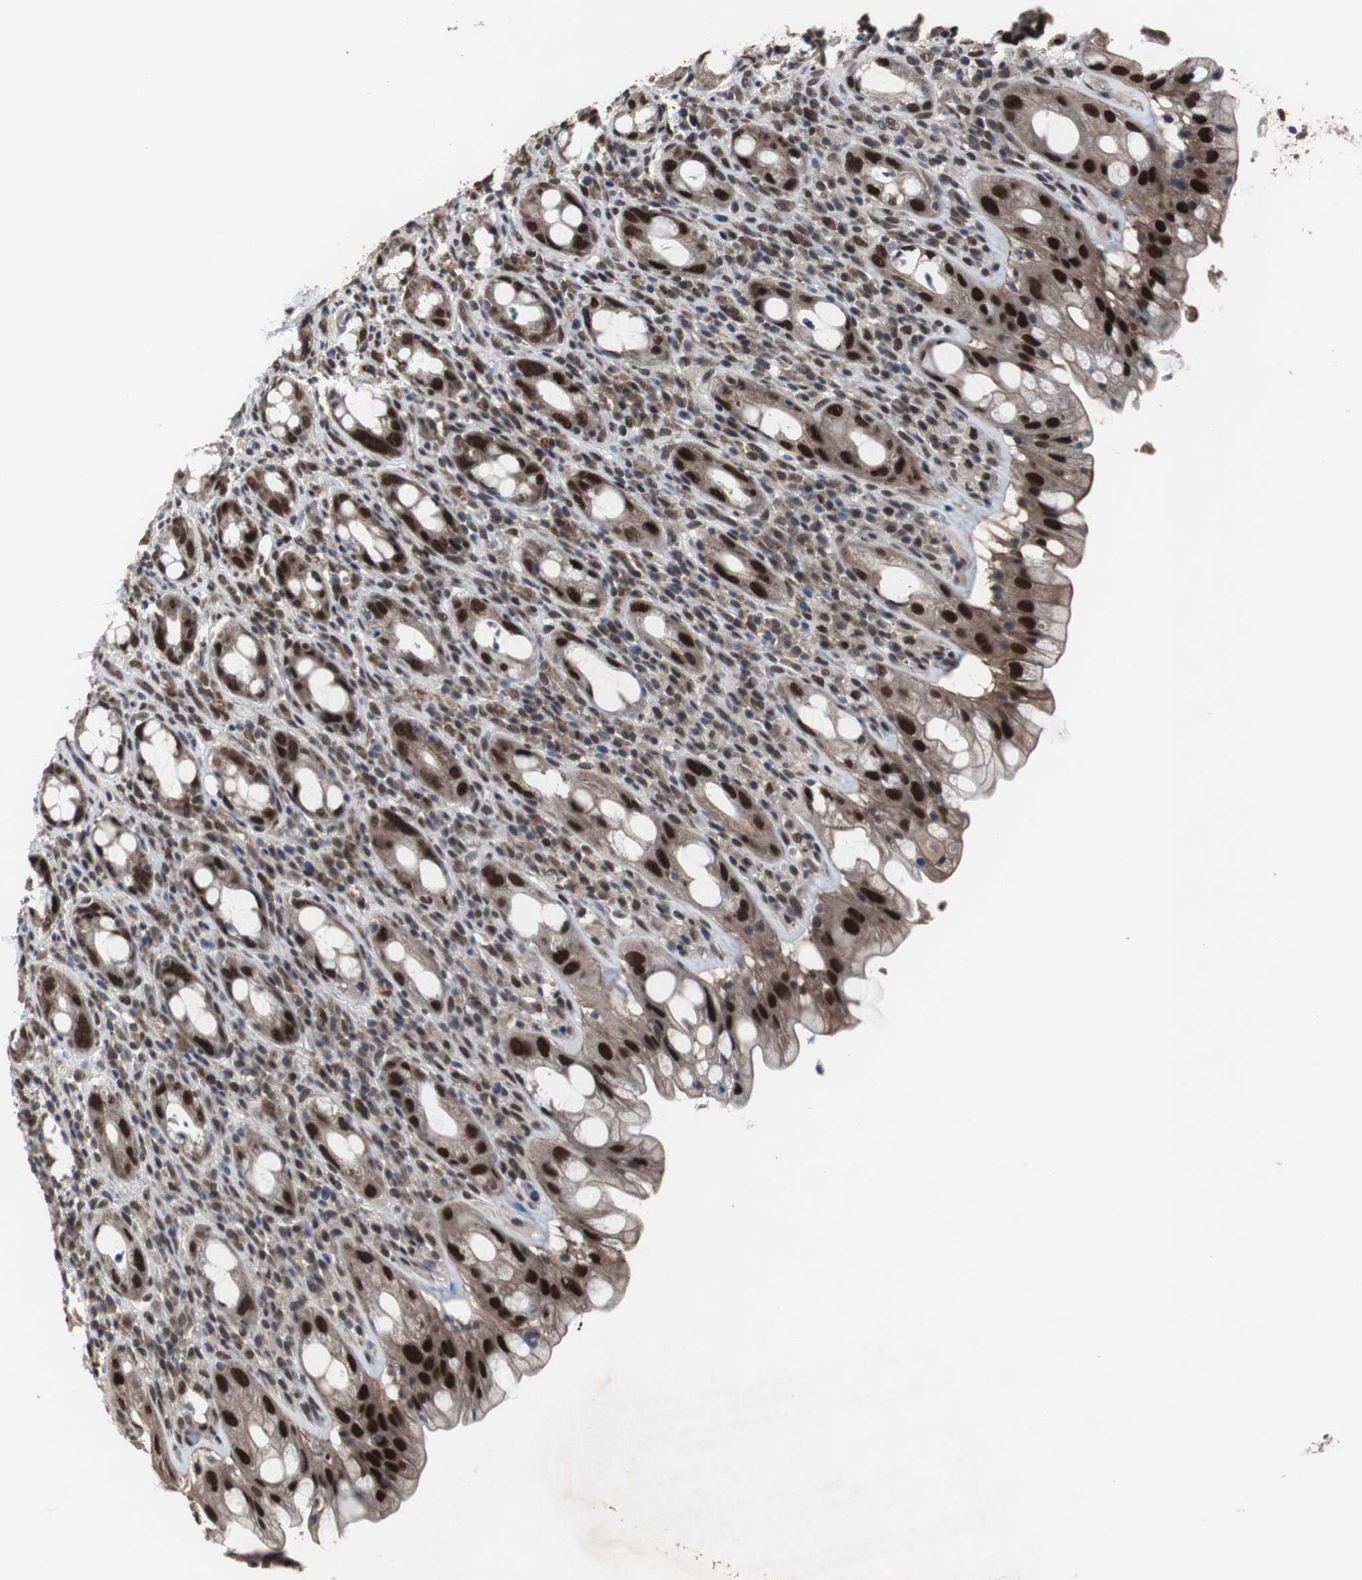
{"staining": {"intensity": "strong", "quantity": ">75%", "location": "cytoplasmic/membranous,nuclear"}, "tissue": "rectum", "cell_type": "Glandular cells", "image_type": "normal", "snomed": [{"axis": "morphology", "description": "Normal tissue, NOS"}, {"axis": "topography", "description": "Rectum"}], "caption": "High-power microscopy captured an immunohistochemistry photomicrograph of unremarkable rectum, revealing strong cytoplasmic/membranous,nuclear expression in about >75% of glandular cells. (brown staining indicates protein expression, while blue staining denotes nuclei).", "gene": "GTF2F2", "patient": {"sex": "male", "age": 44}}